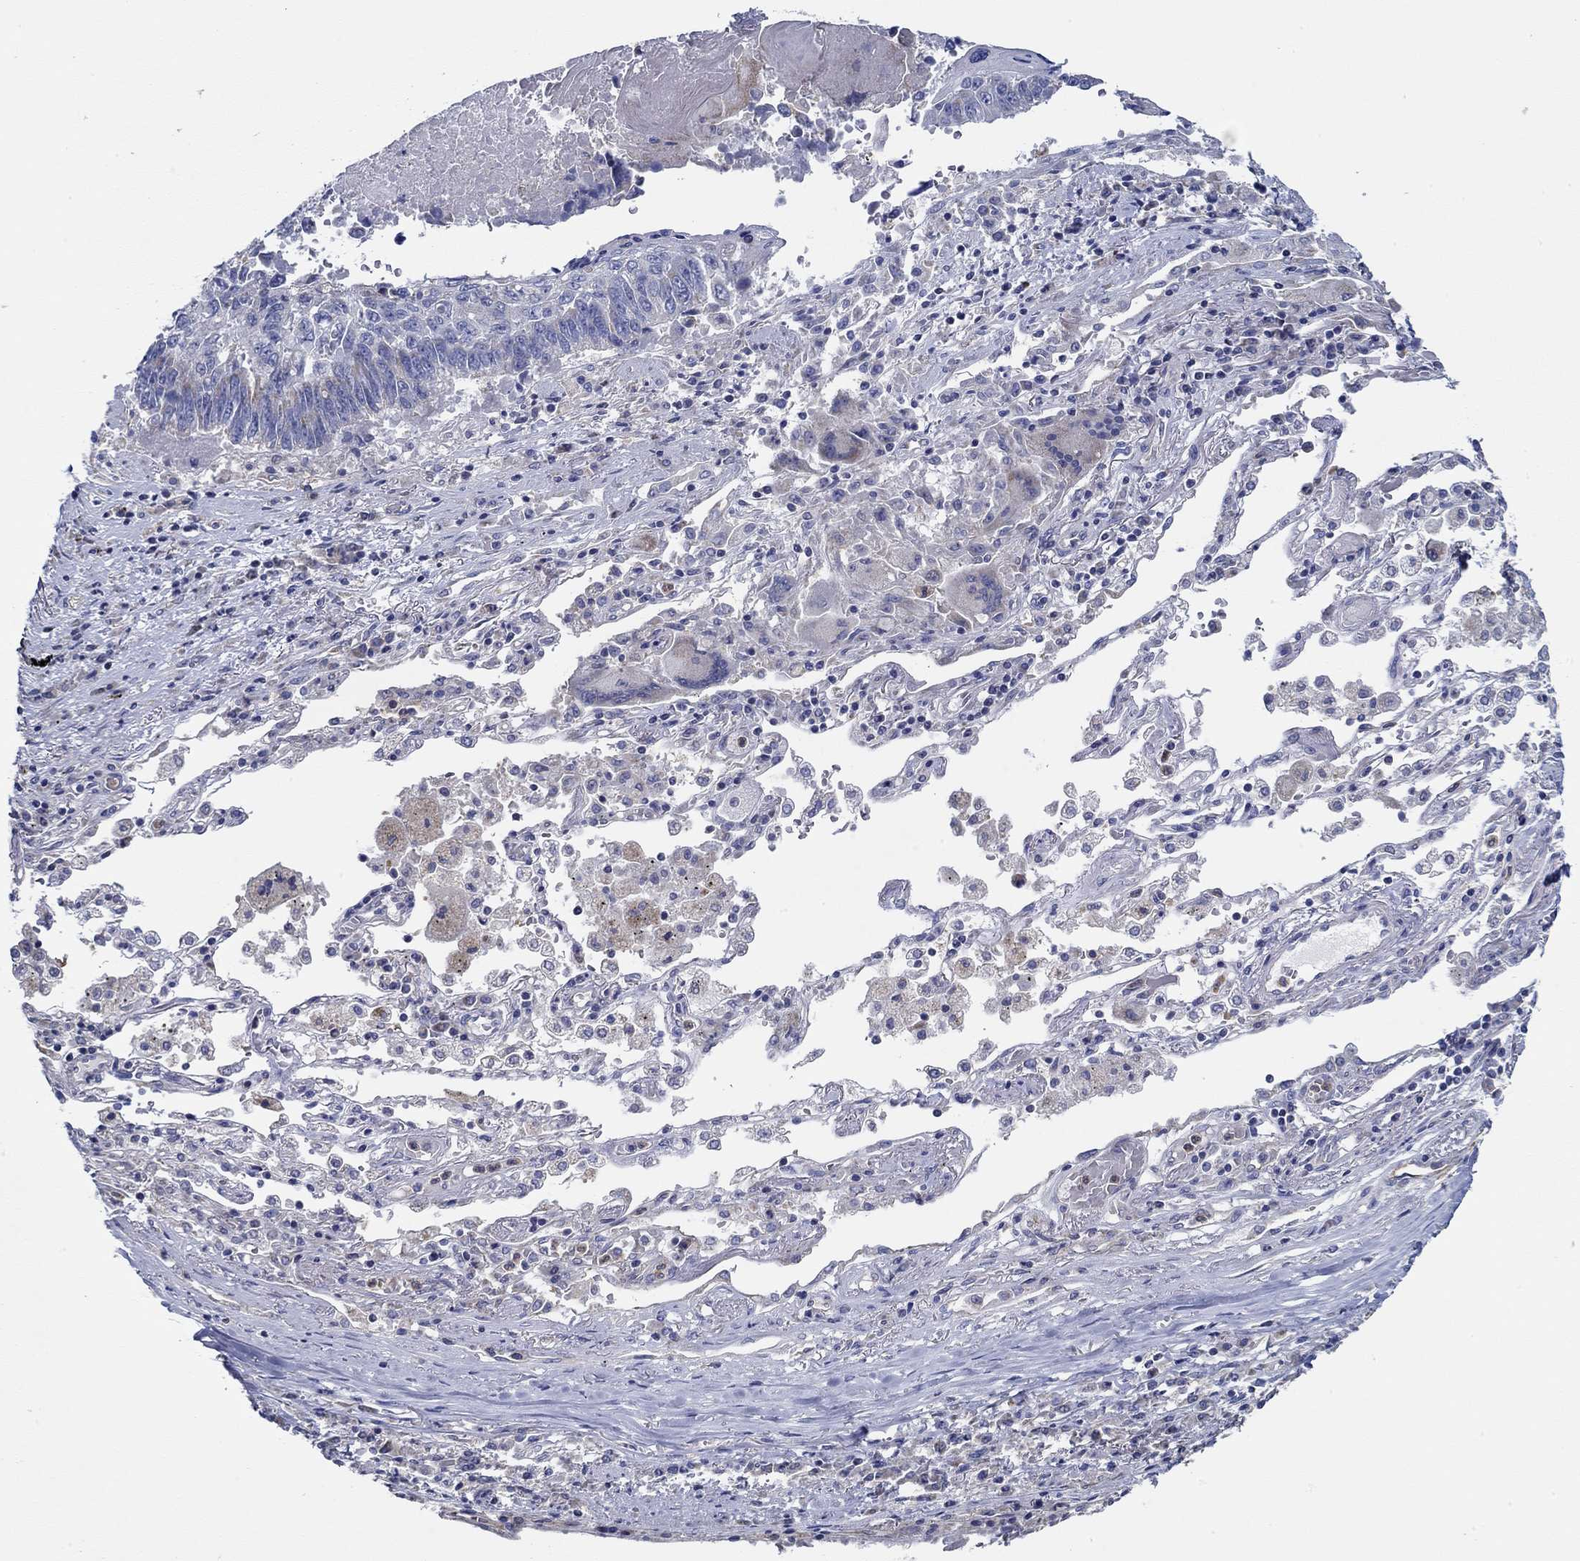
{"staining": {"intensity": "negative", "quantity": "none", "location": "none"}, "tissue": "lung cancer", "cell_type": "Tumor cells", "image_type": "cancer", "snomed": [{"axis": "morphology", "description": "Squamous cell carcinoma, NOS"}, {"axis": "topography", "description": "Lung"}], "caption": "Immunohistochemical staining of human squamous cell carcinoma (lung) exhibits no significant positivity in tumor cells. (Immunohistochemistry, brightfield microscopy, high magnification).", "gene": "CFAP61", "patient": {"sex": "male", "age": 73}}